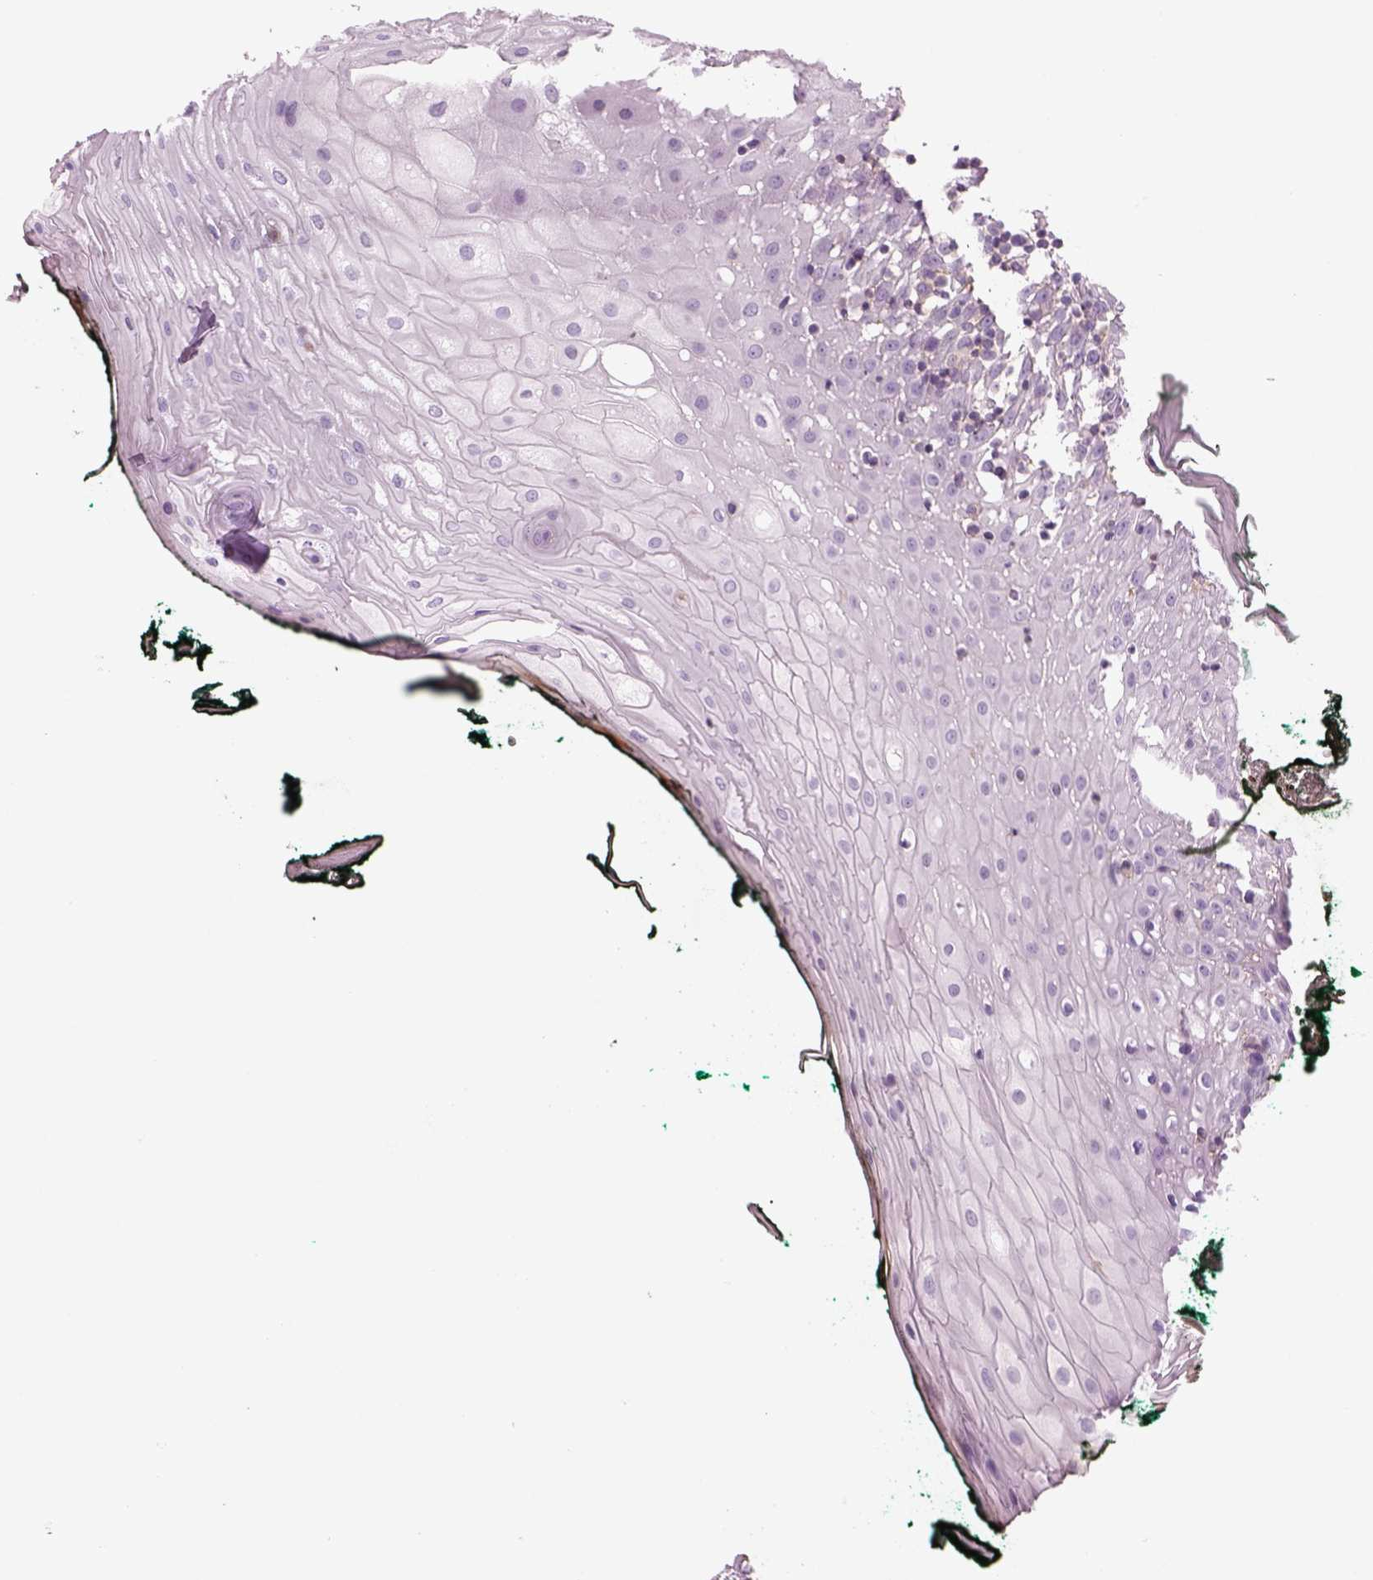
{"staining": {"intensity": "negative", "quantity": "none", "location": "none"}, "tissue": "oral mucosa", "cell_type": "Squamous epithelial cells", "image_type": "normal", "snomed": [{"axis": "morphology", "description": "Normal tissue, NOS"}, {"axis": "topography", "description": "Oral tissue"}, {"axis": "topography", "description": "Head-Neck"}], "caption": "Human oral mucosa stained for a protein using immunohistochemistry exhibits no positivity in squamous epithelial cells.", "gene": "SLC1A7", "patient": {"sex": "female", "age": 68}}